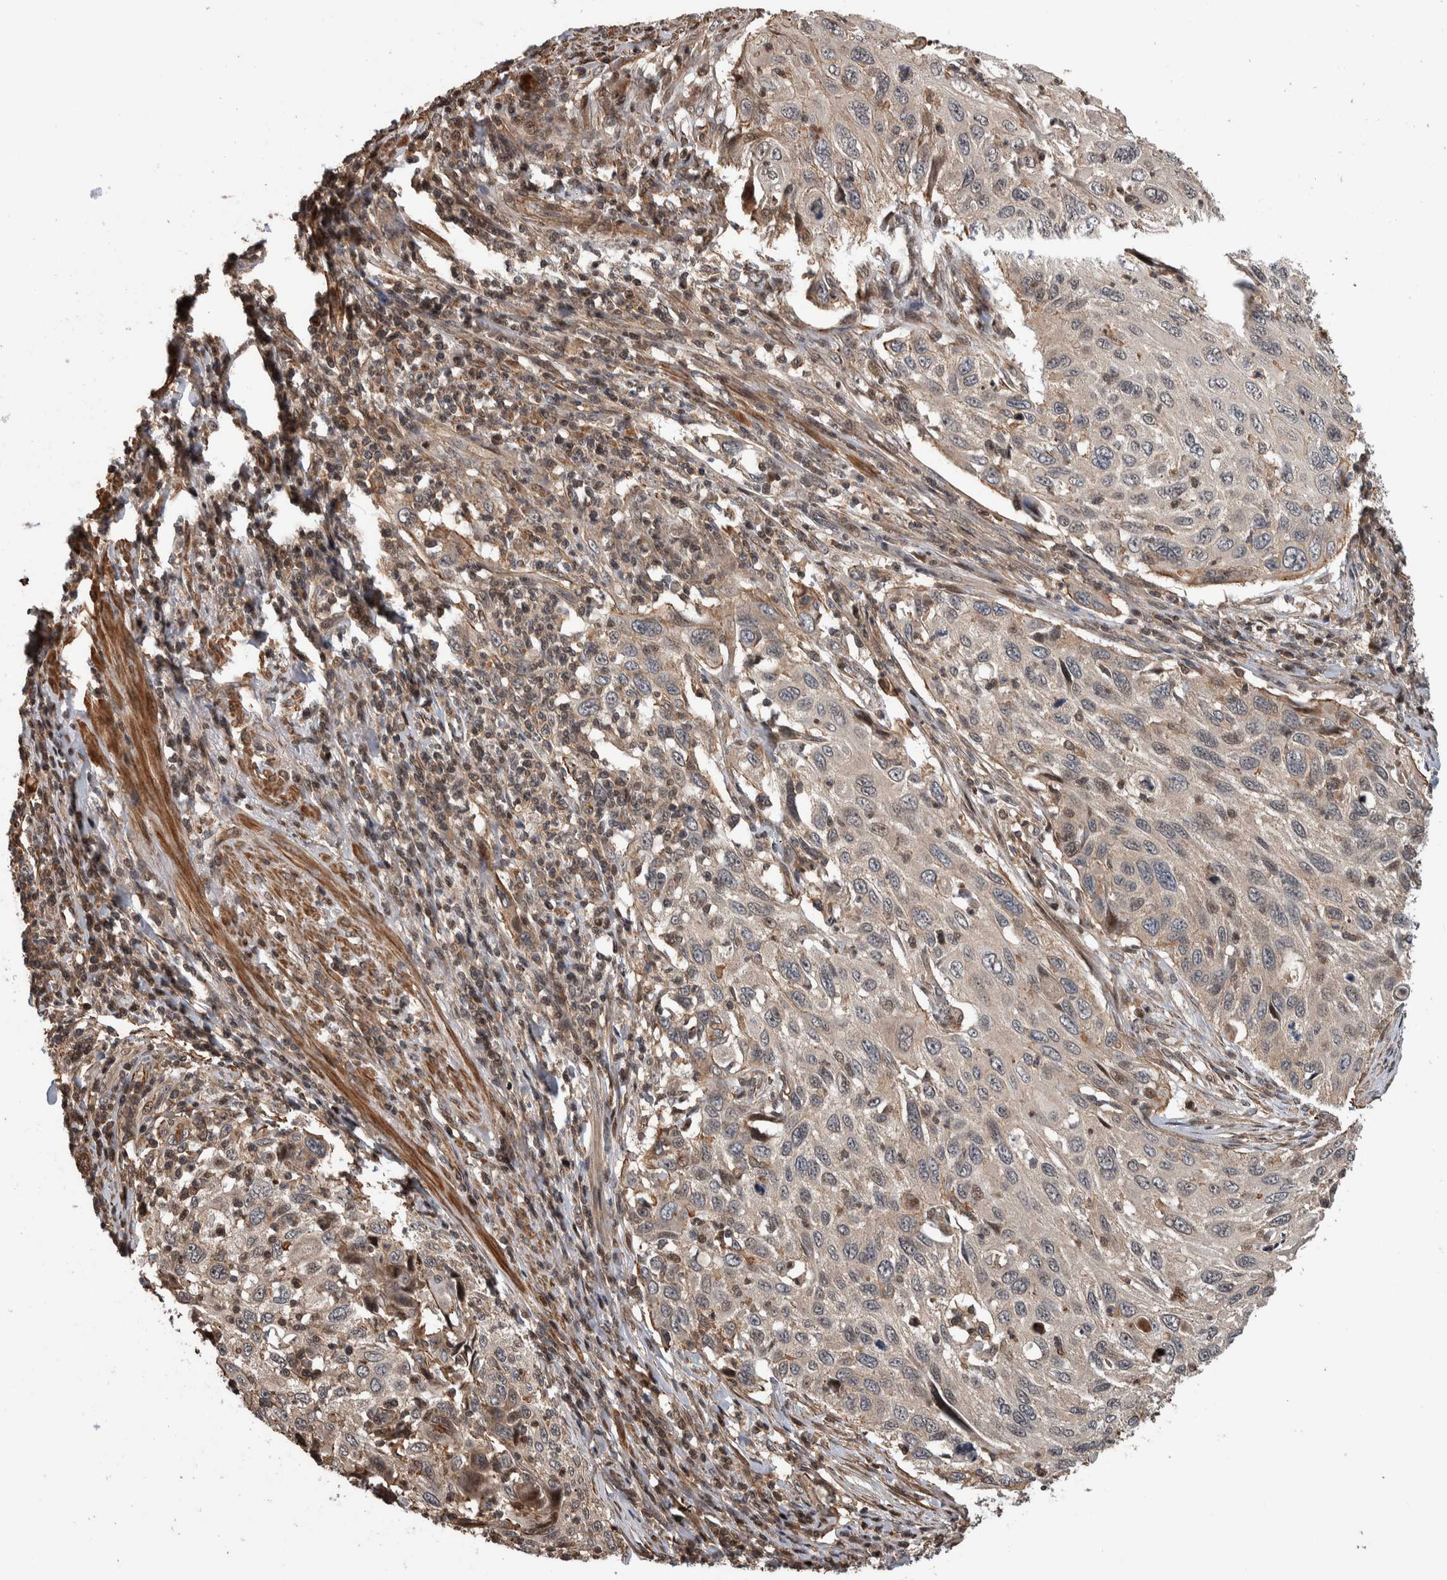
{"staining": {"intensity": "weak", "quantity": "<25%", "location": "cytoplasmic/membranous,nuclear"}, "tissue": "cervical cancer", "cell_type": "Tumor cells", "image_type": "cancer", "snomed": [{"axis": "morphology", "description": "Squamous cell carcinoma, NOS"}, {"axis": "topography", "description": "Cervix"}], "caption": "A photomicrograph of squamous cell carcinoma (cervical) stained for a protein exhibits no brown staining in tumor cells.", "gene": "ARFGEF1", "patient": {"sex": "female", "age": 70}}